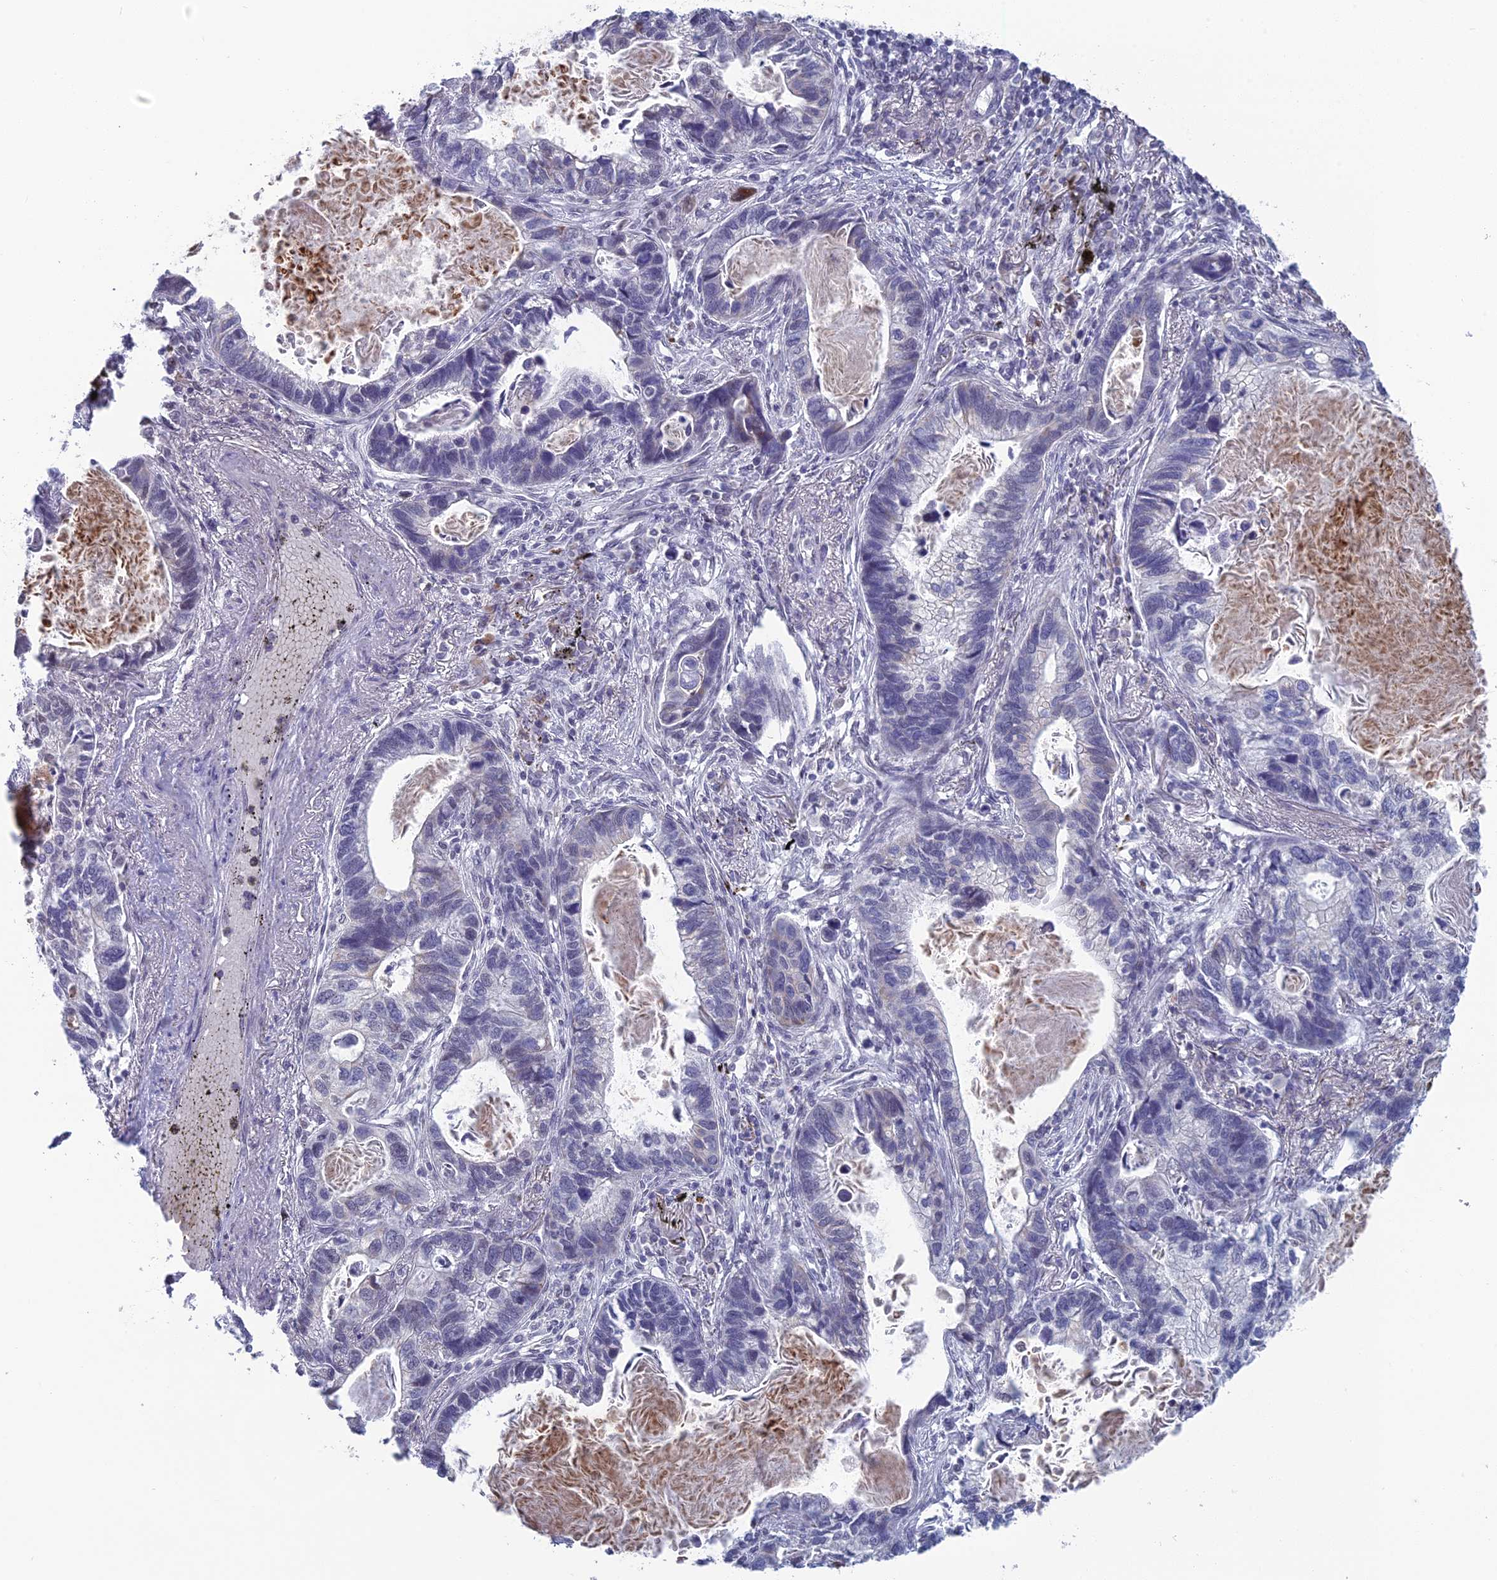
{"staining": {"intensity": "negative", "quantity": "none", "location": "none"}, "tissue": "lung cancer", "cell_type": "Tumor cells", "image_type": "cancer", "snomed": [{"axis": "morphology", "description": "Adenocarcinoma, NOS"}, {"axis": "topography", "description": "Lung"}], "caption": "Immunohistochemistry (IHC) micrograph of lung cancer (adenocarcinoma) stained for a protein (brown), which reveals no expression in tumor cells.", "gene": "MT-CO3", "patient": {"sex": "male", "age": 67}}